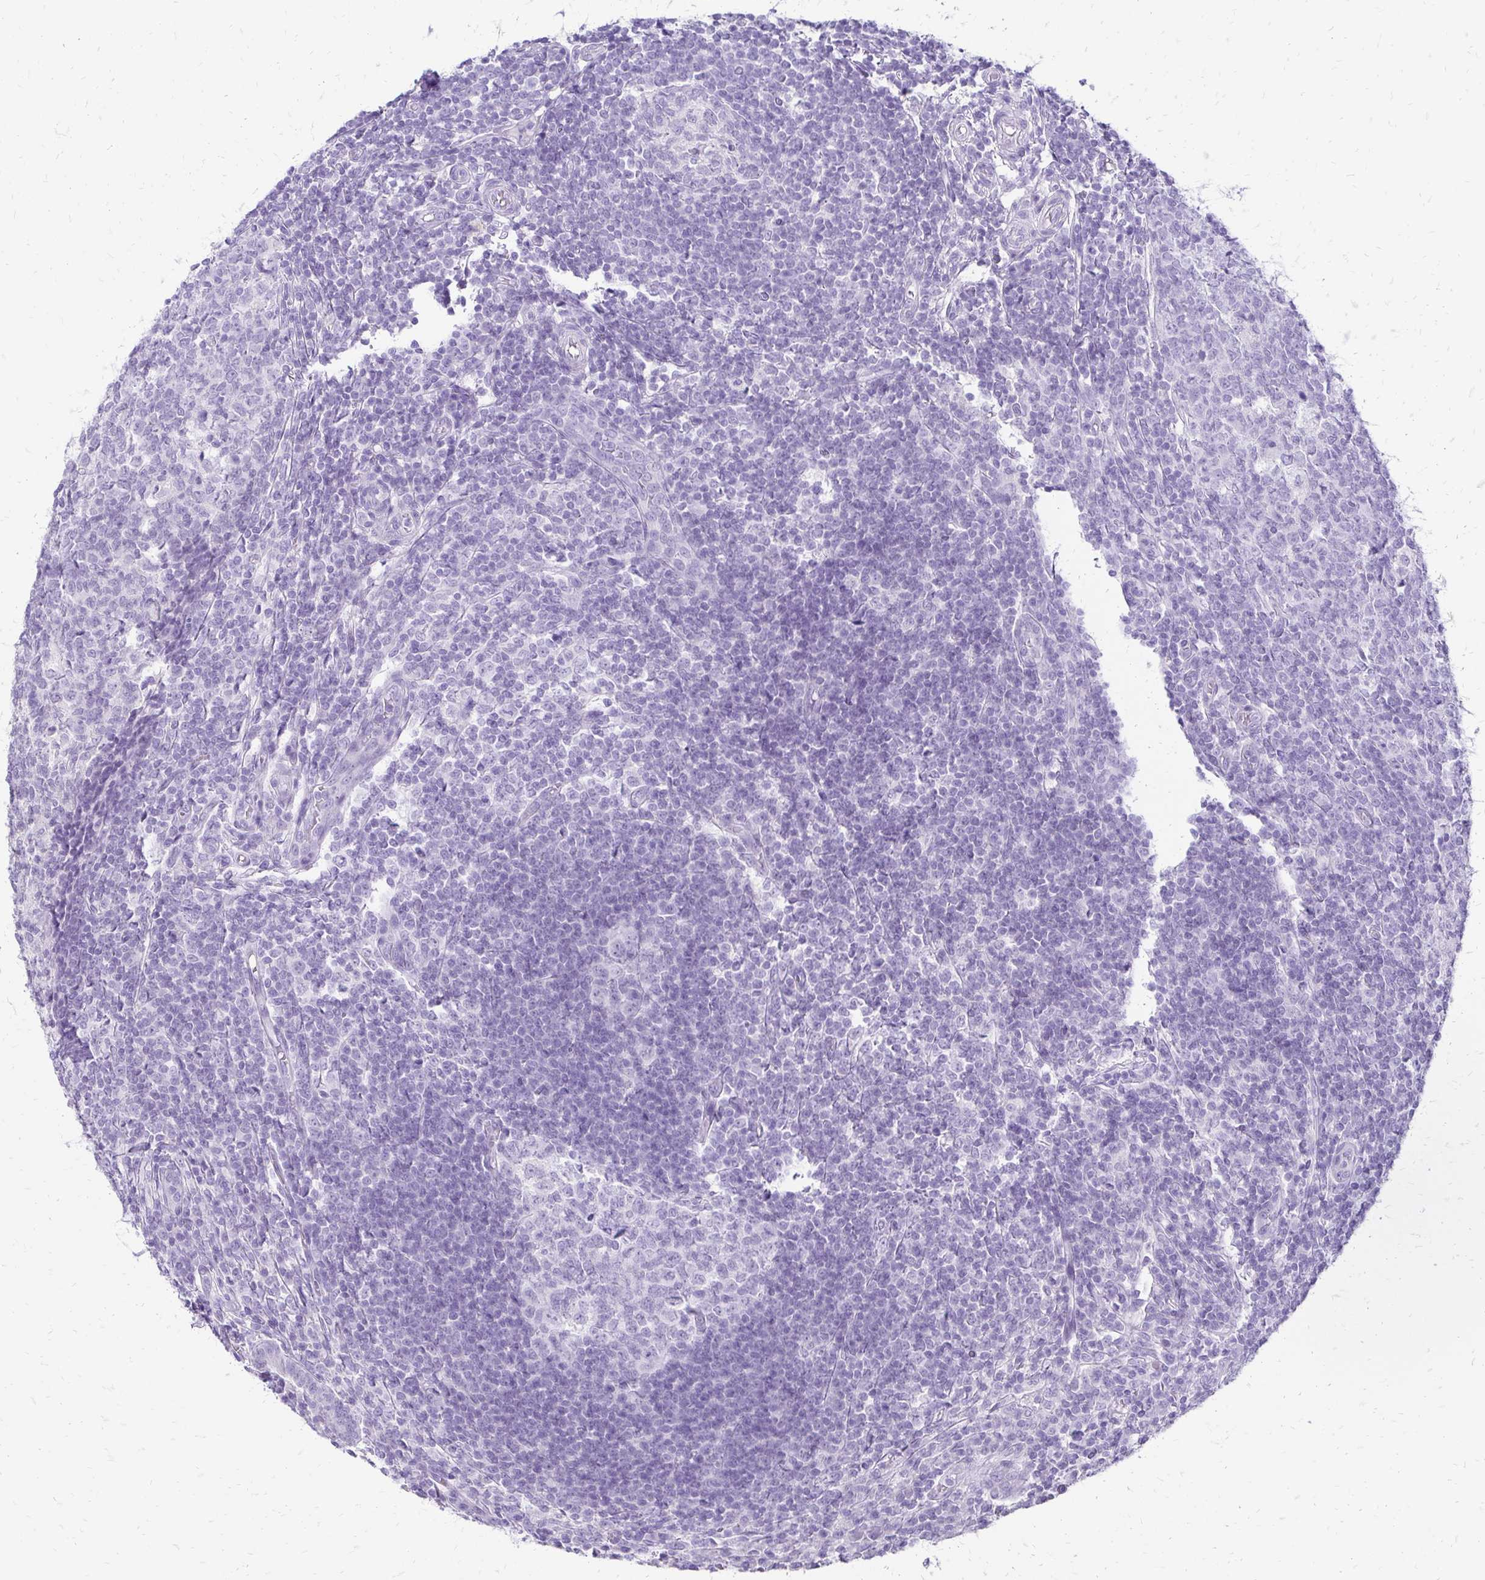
{"staining": {"intensity": "negative", "quantity": "none", "location": "none"}, "tissue": "appendix", "cell_type": "Glandular cells", "image_type": "normal", "snomed": [{"axis": "morphology", "description": "Normal tissue, NOS"}, {"axis": "topography", "description": "Appendix"}], "caption": "Immunohistochemistry (IHC) image of benign appendix: appendix stained with DAB displays no significant protein staining in glandular cells. (DAB (3,3'-diaminobenzidine) immunohistochemistry (IHC) with hematoxylin counter stain).", "gene": "SLC32A1", "patient": {"sex": "male", "age": 18}}